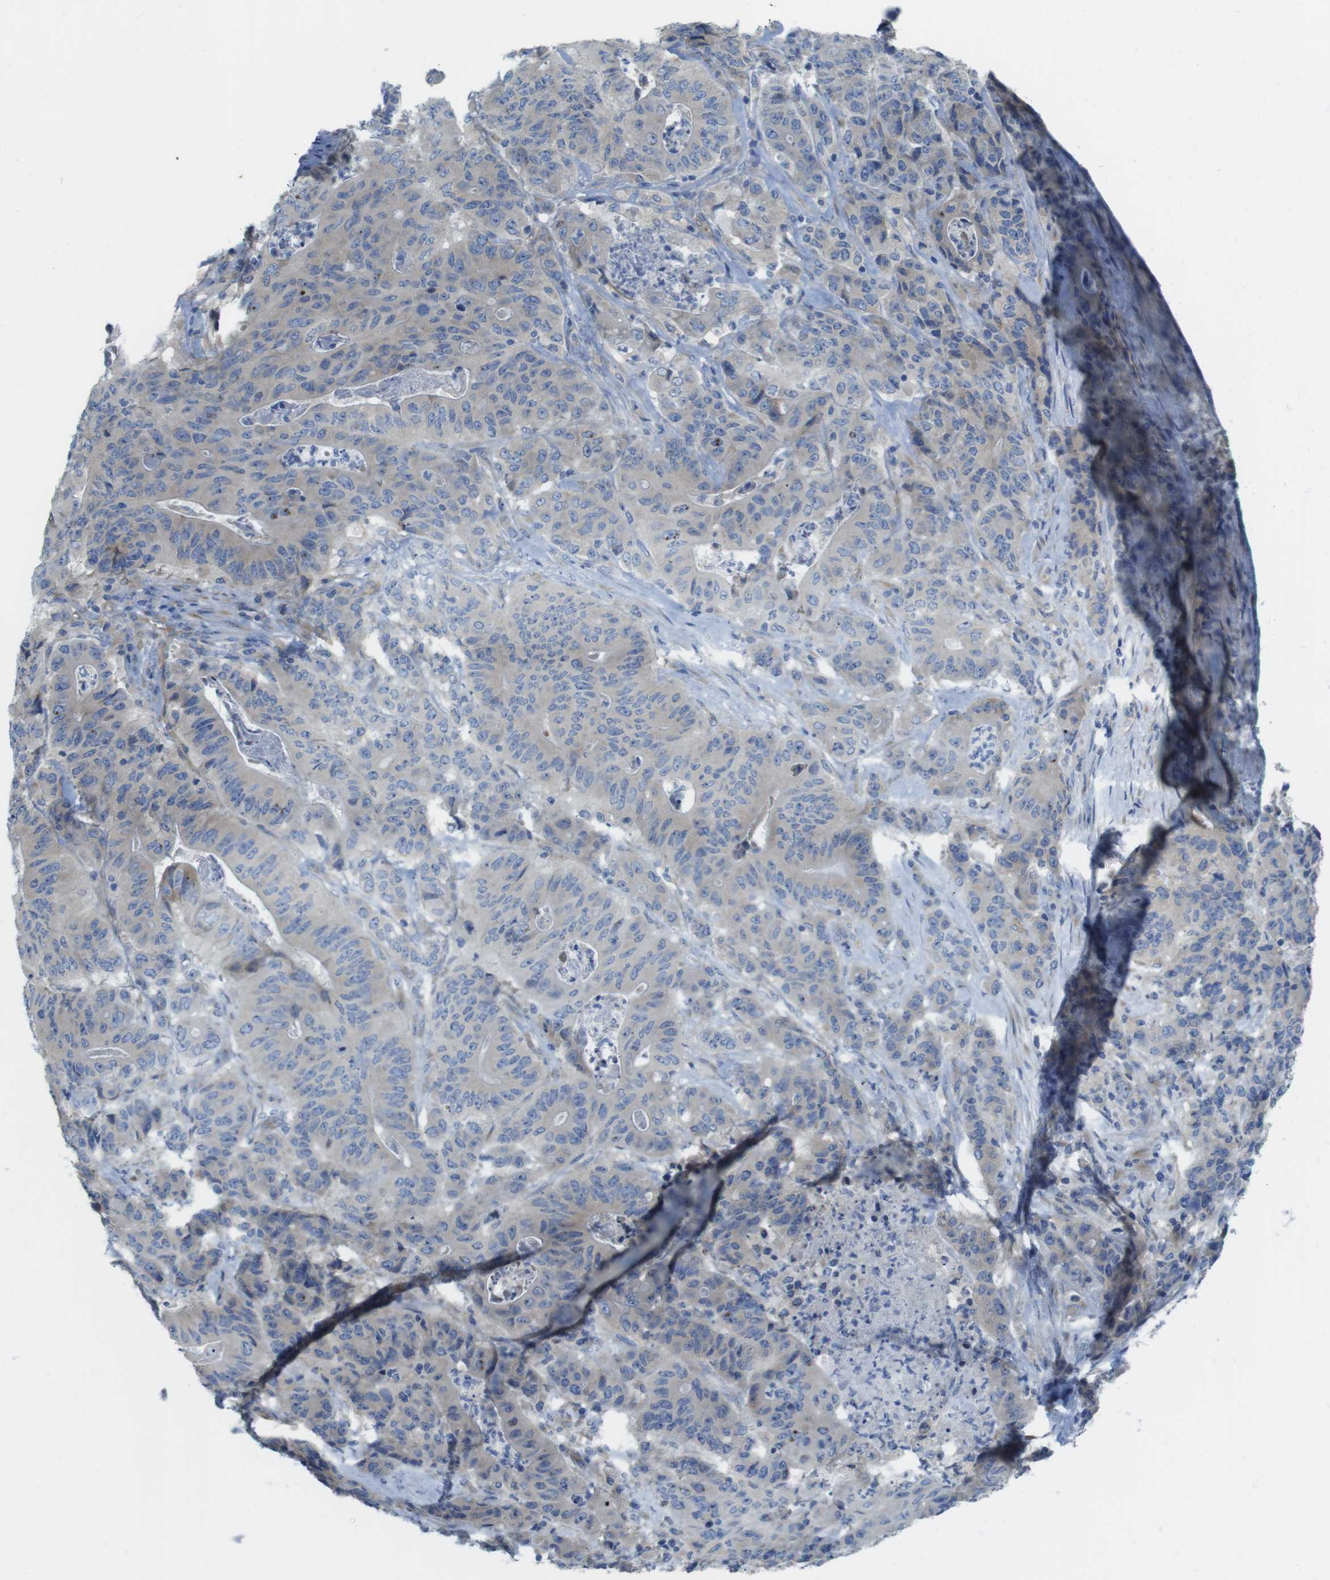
{"staining": {"intensity": "negative", "quantity": "none", "location": "none"}, "tissue": "stomach cancer", "cell_type": "Tumor cells", "image_type": "cancer", "snomed": [{"axis": "morphology", "description": "Adenocarcinoma, NOS"}, {"axis": "topography", "description": "Stomach"}], "caption": "DAB (3,3'-diaminobenzidine) immunohistochemical staining of stomach cancer exhibits no significant staining in tumor cells.", "gene": "TMEM234", "patient": {"sex": "female", "age": 73}}